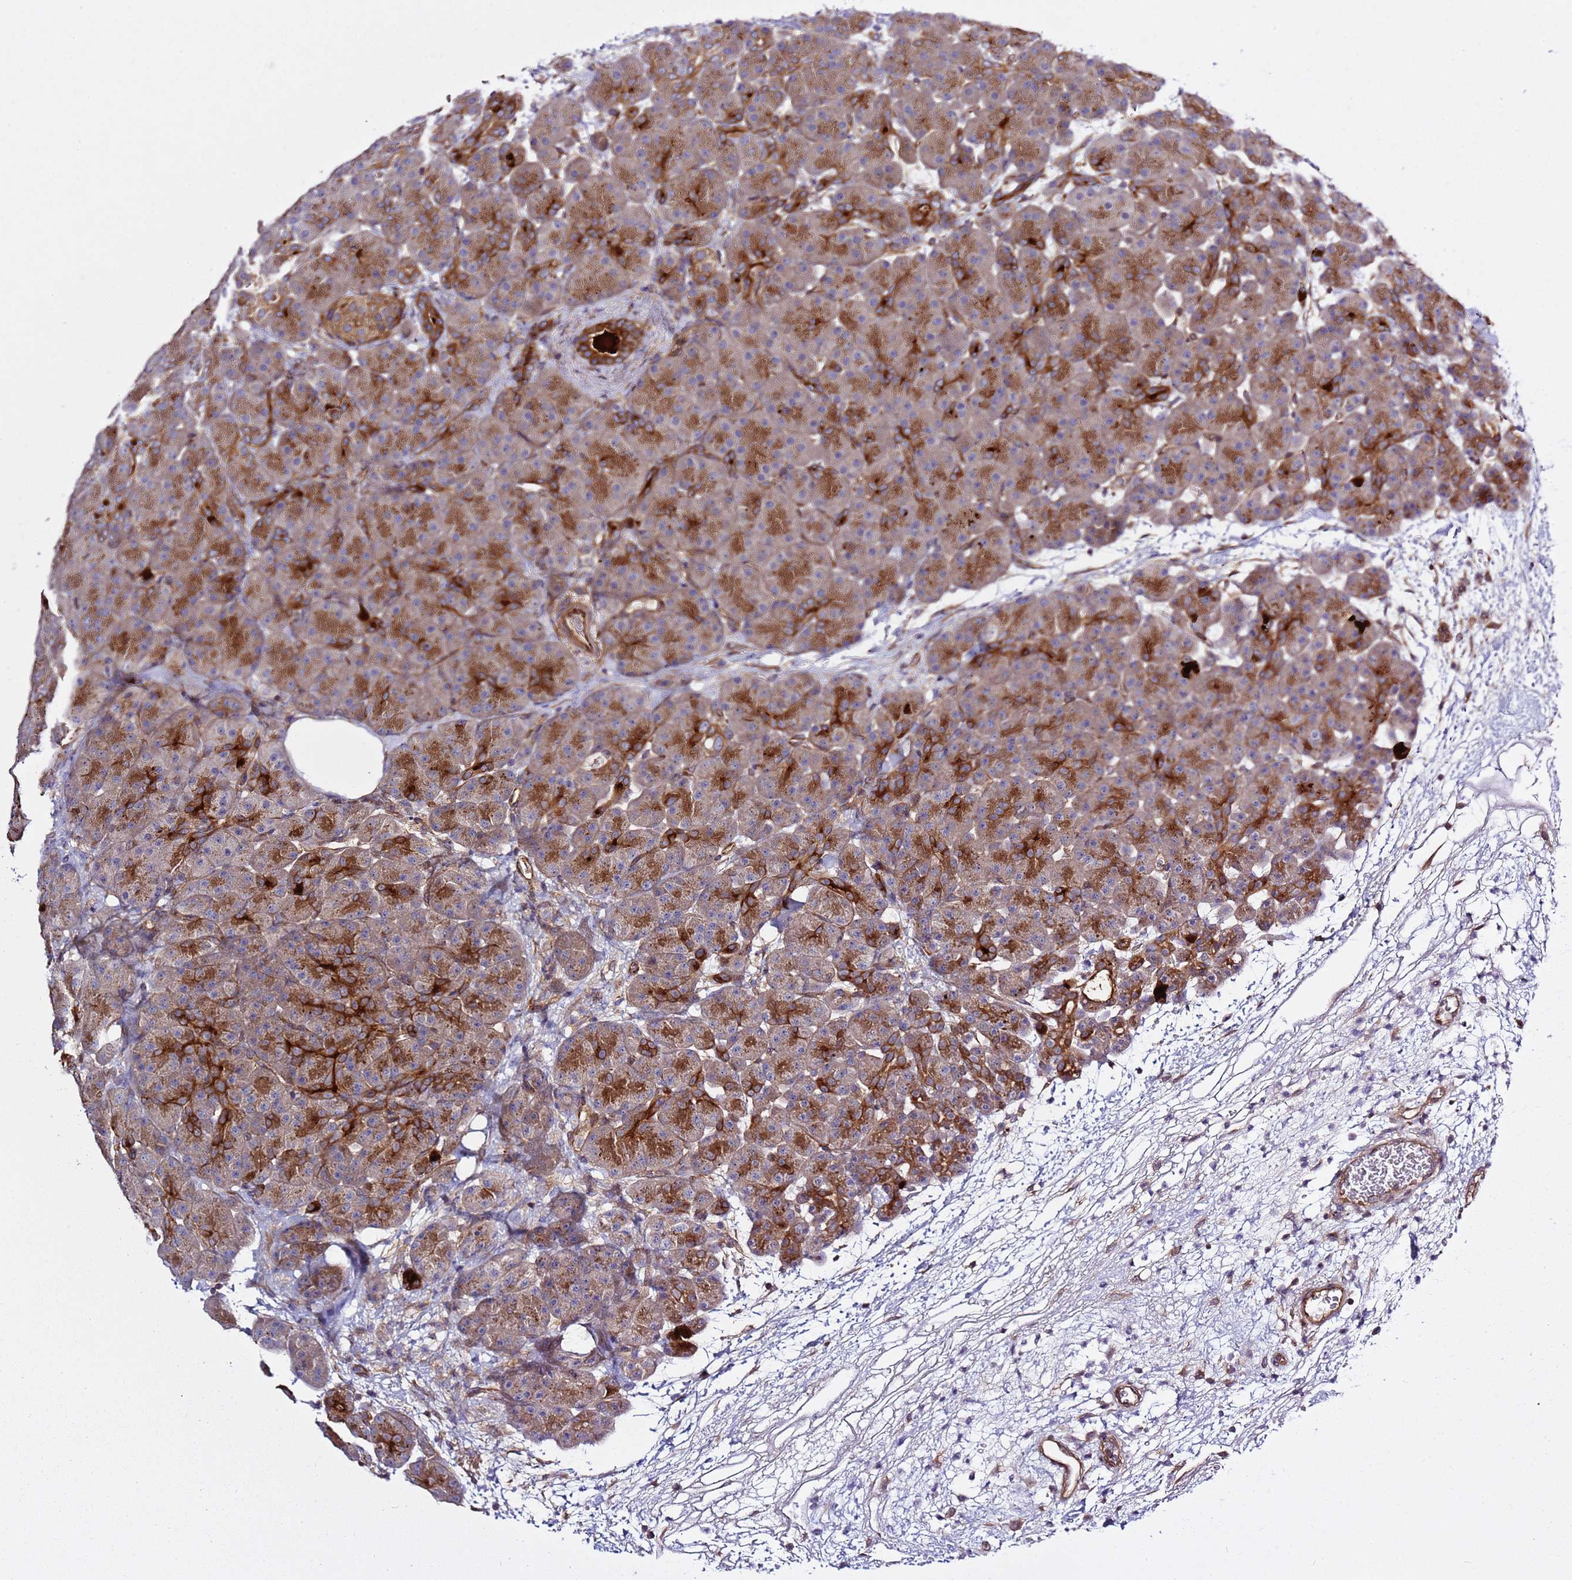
{"staining": {"intensity": "strong", "quantity": ">75%", "location": "cytoplasmic/membranous"}, "tissue": "pancreas", "cell_type": "Exocrine glandular cells", "image_type": "normal", "snomed": [{"axis": "morphology", "description": "Normal tissue, NOS"}, {"axis": "topography", "description": "Pancreas"}], "caption": "Immunohistochemistry micrograph of benign pancreas: pancreas stained using immunohistochemistry (IHC) exhibits high levels of strong protein expression localized specifically in the cytoplasmic/membranous of exocrine glandular cells, appearing as a cytoplasmic/membranous brown color.", "gene": "GNL1", "patient": {"sex": "male", "age": 66}}